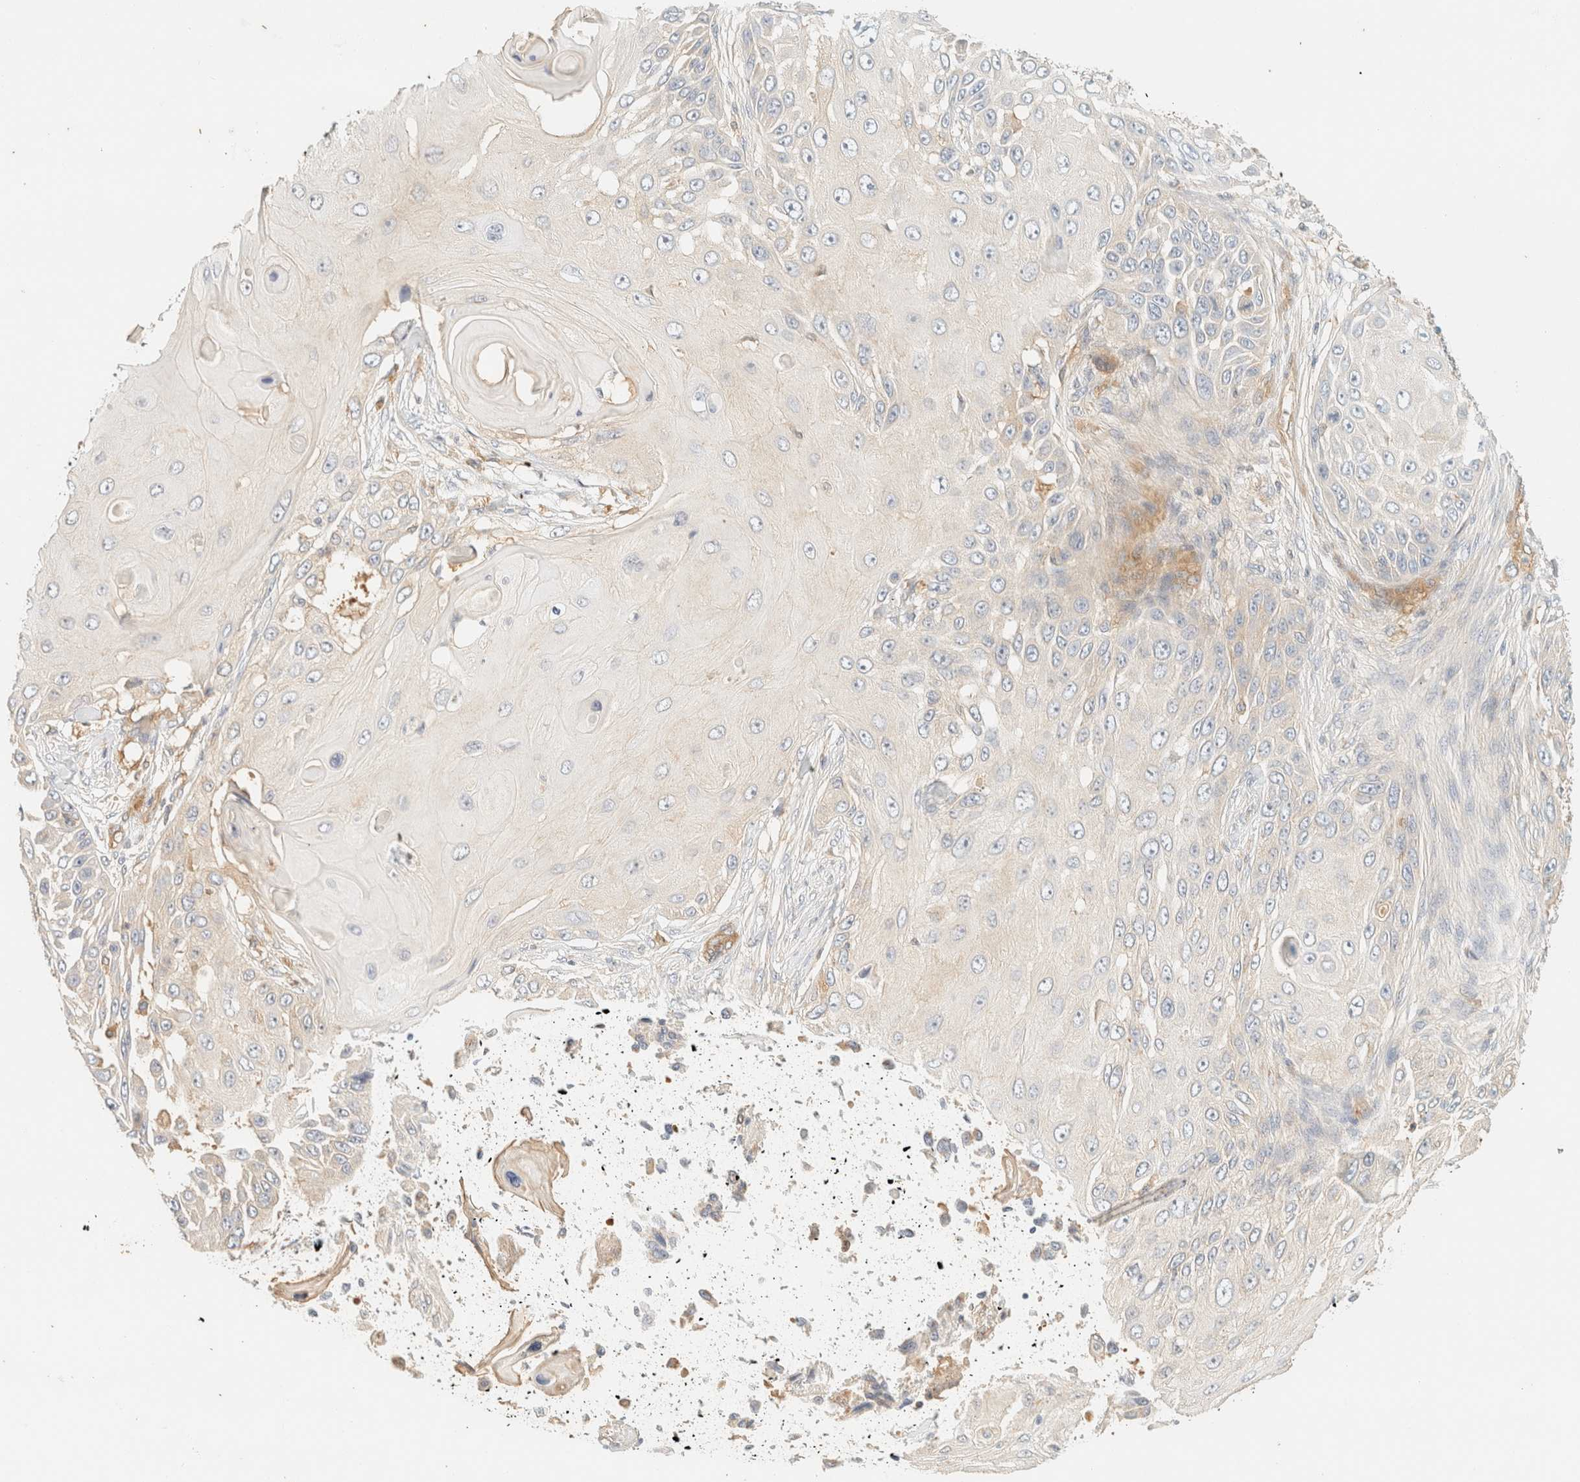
{"staining": {"intensity": "negative", "quantity": "none", "location": "none"}, "tissue": "skin cancer", "cell_type": "Tumor cells", "image_type": "cancer", "snomed": [{"axis": "morphology", "description": "Squamous cell carcinoma, NOS"}, {"axis": "topography", "description": "Skin"}], "caption": "DAB immunohistochemical staining of squamous cell carcinoma (skin) reveals no significant staining in tumor cells. (IHC, brightfield microscopy, high magnification).", "gene": "FHOD1", "patient": {"sex": "female", "age": 44}}